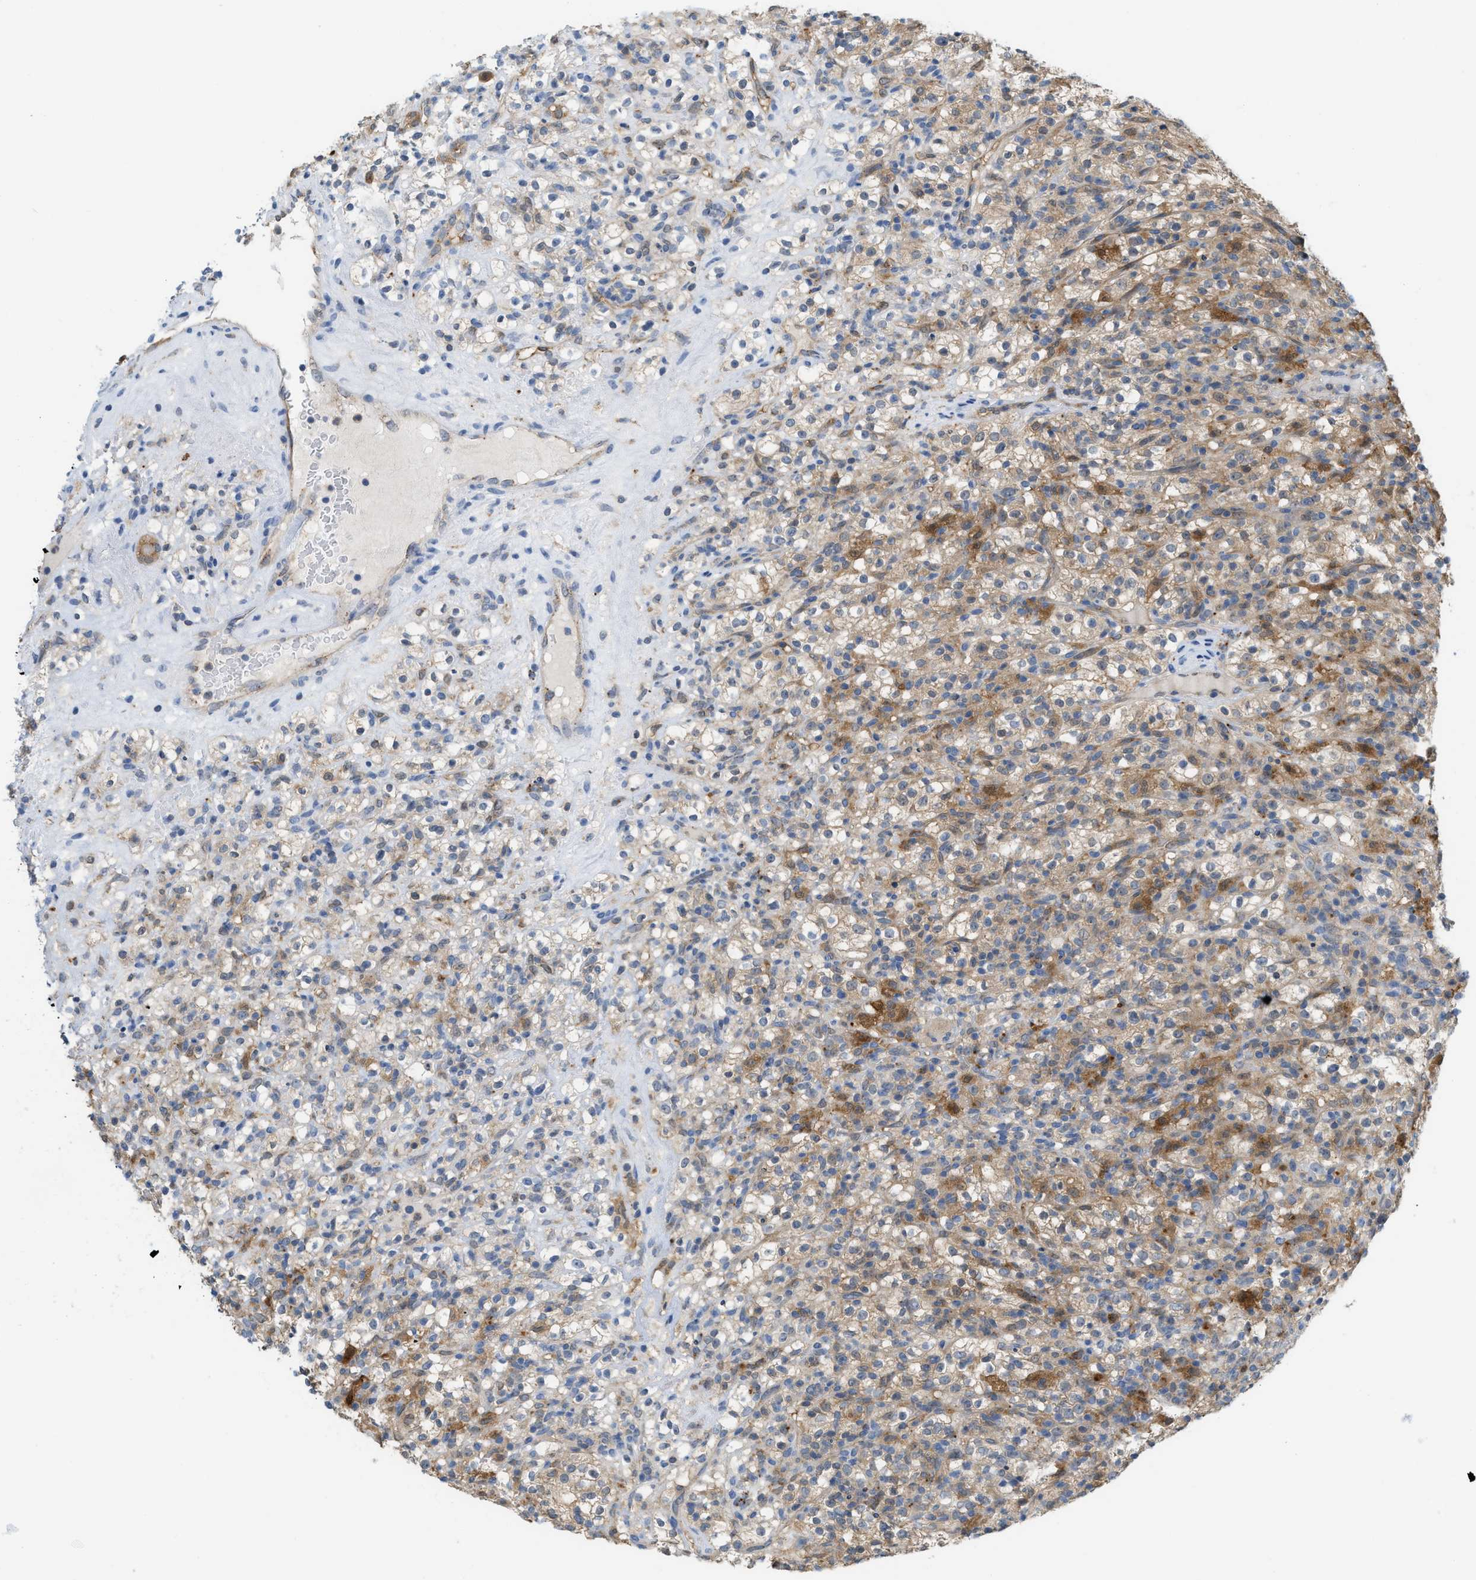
{"staining": {"intensity": "weak", "quantity": ">75%", "location": "cytoplasmic/membranous"}, "tissue": "renal cancer", "cell_type": "Tumor cells", "image_type": "cancer", "snomed": [{"axis": "morphology", "description": "Normal tissue, NOS"}, {"axis": "morphology", "description": "Adenocarcinoma, NOS"}, {"axis": "topography", "description": "Kidney"}], "caption": "IHC of renal adenocarcinoma exhibits low levels of weak cytoplasmic/membranous positivity in about >75% of tumor cells.", "gene": "CSTB", "patient": {"sex": "female", "age": 72}}